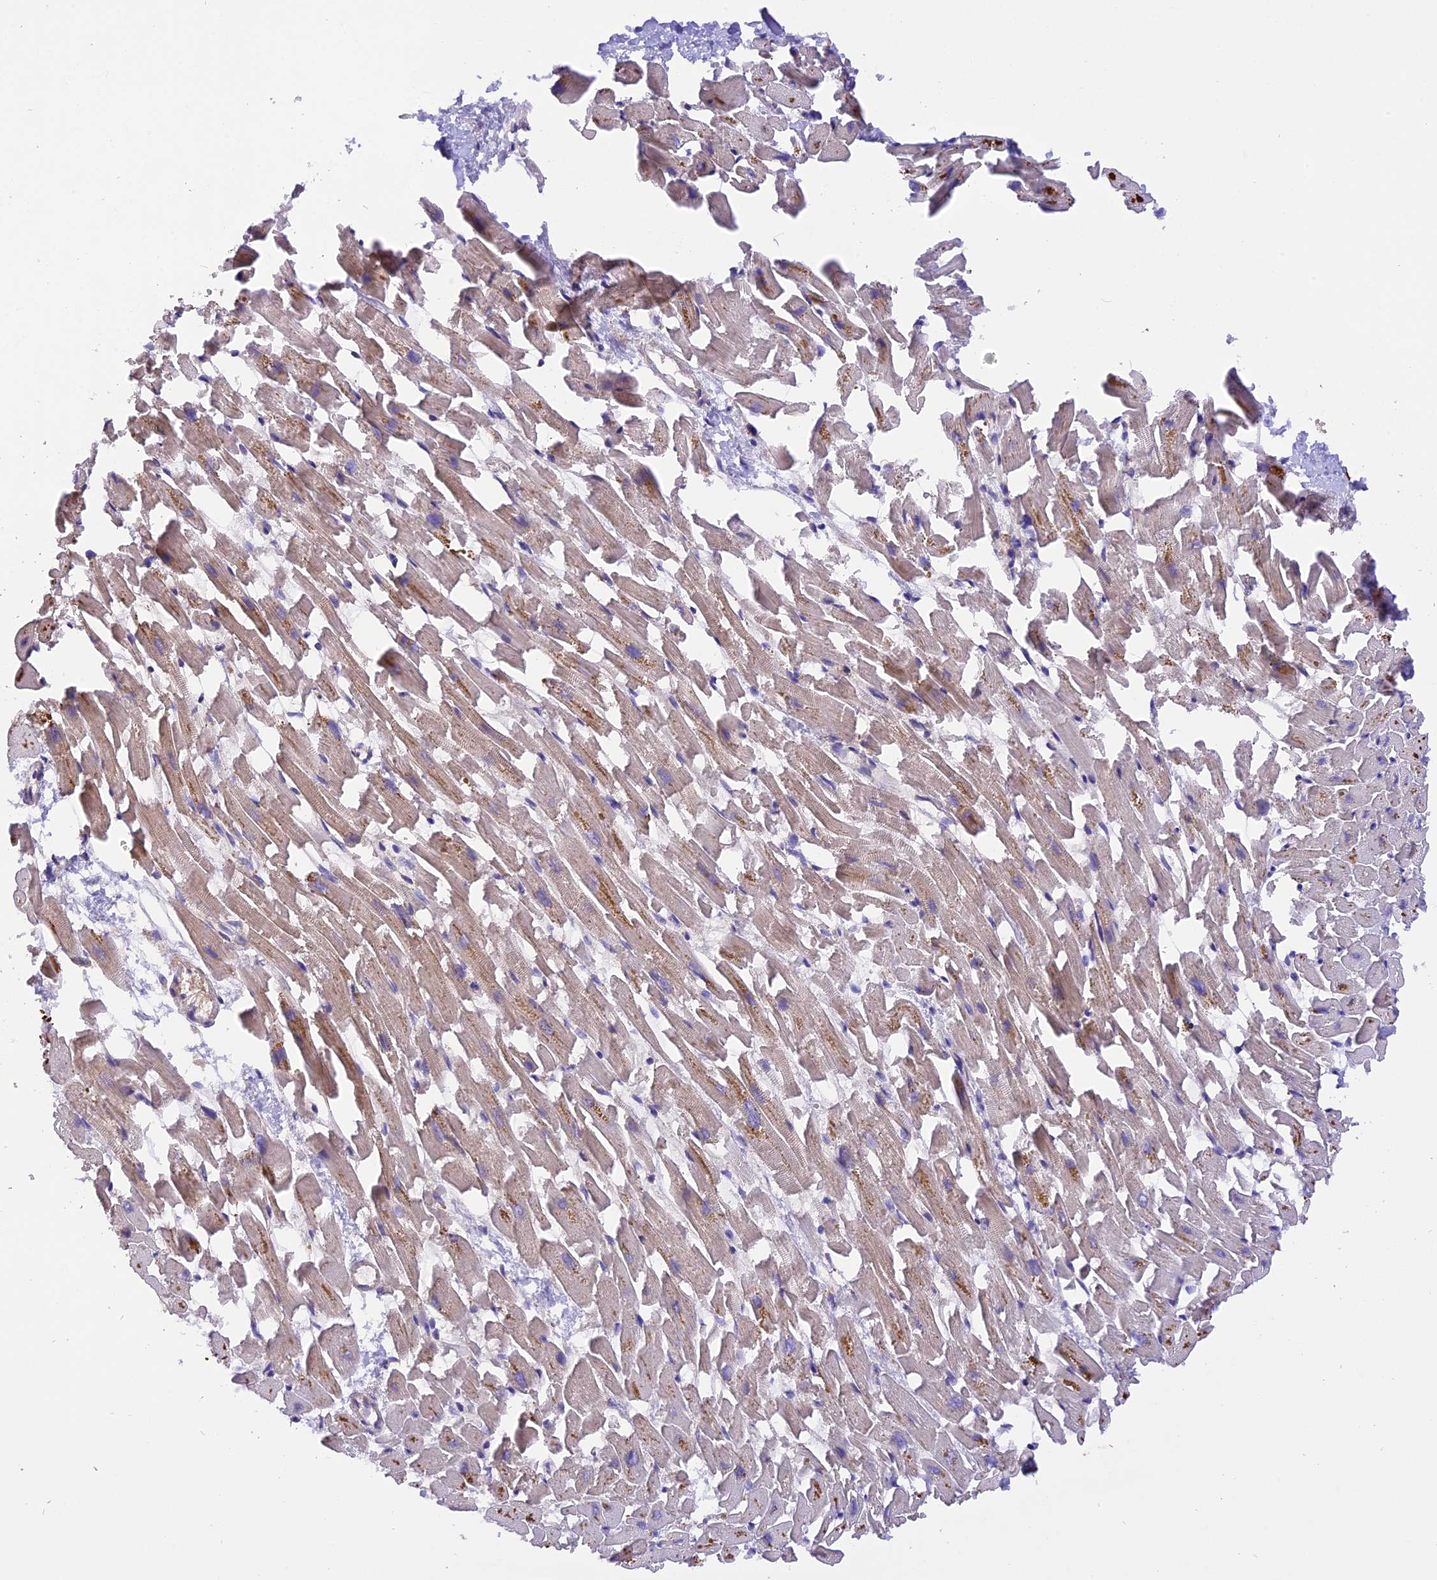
{"staining": {"intensity": "weak", "quantity": ">75%", "location": "cytoplasmic/membranous"}, "tissue": "heart muscle", "cell_type": "Cardiomyocytes", "image_type": "normal", "snomed": [{"axis": "morphology", "description": "Normal tissue, NOS"}, {"axis": "topography", "description": "Heart"}], "caption": "The micrograph shows immunohistochemical staining of normal heart muscle. There is weak cytoplasmic/membranous staining is seen in about >75% of cardiomyocytes. (Stains: DAB (3,3'-diaminobenzidine) in brown, nuclei in blue, Microscopy: brightfield microscopy at high magnification).", "gene": "PEX3", "patient": {"sex": "female", "age": 64}}